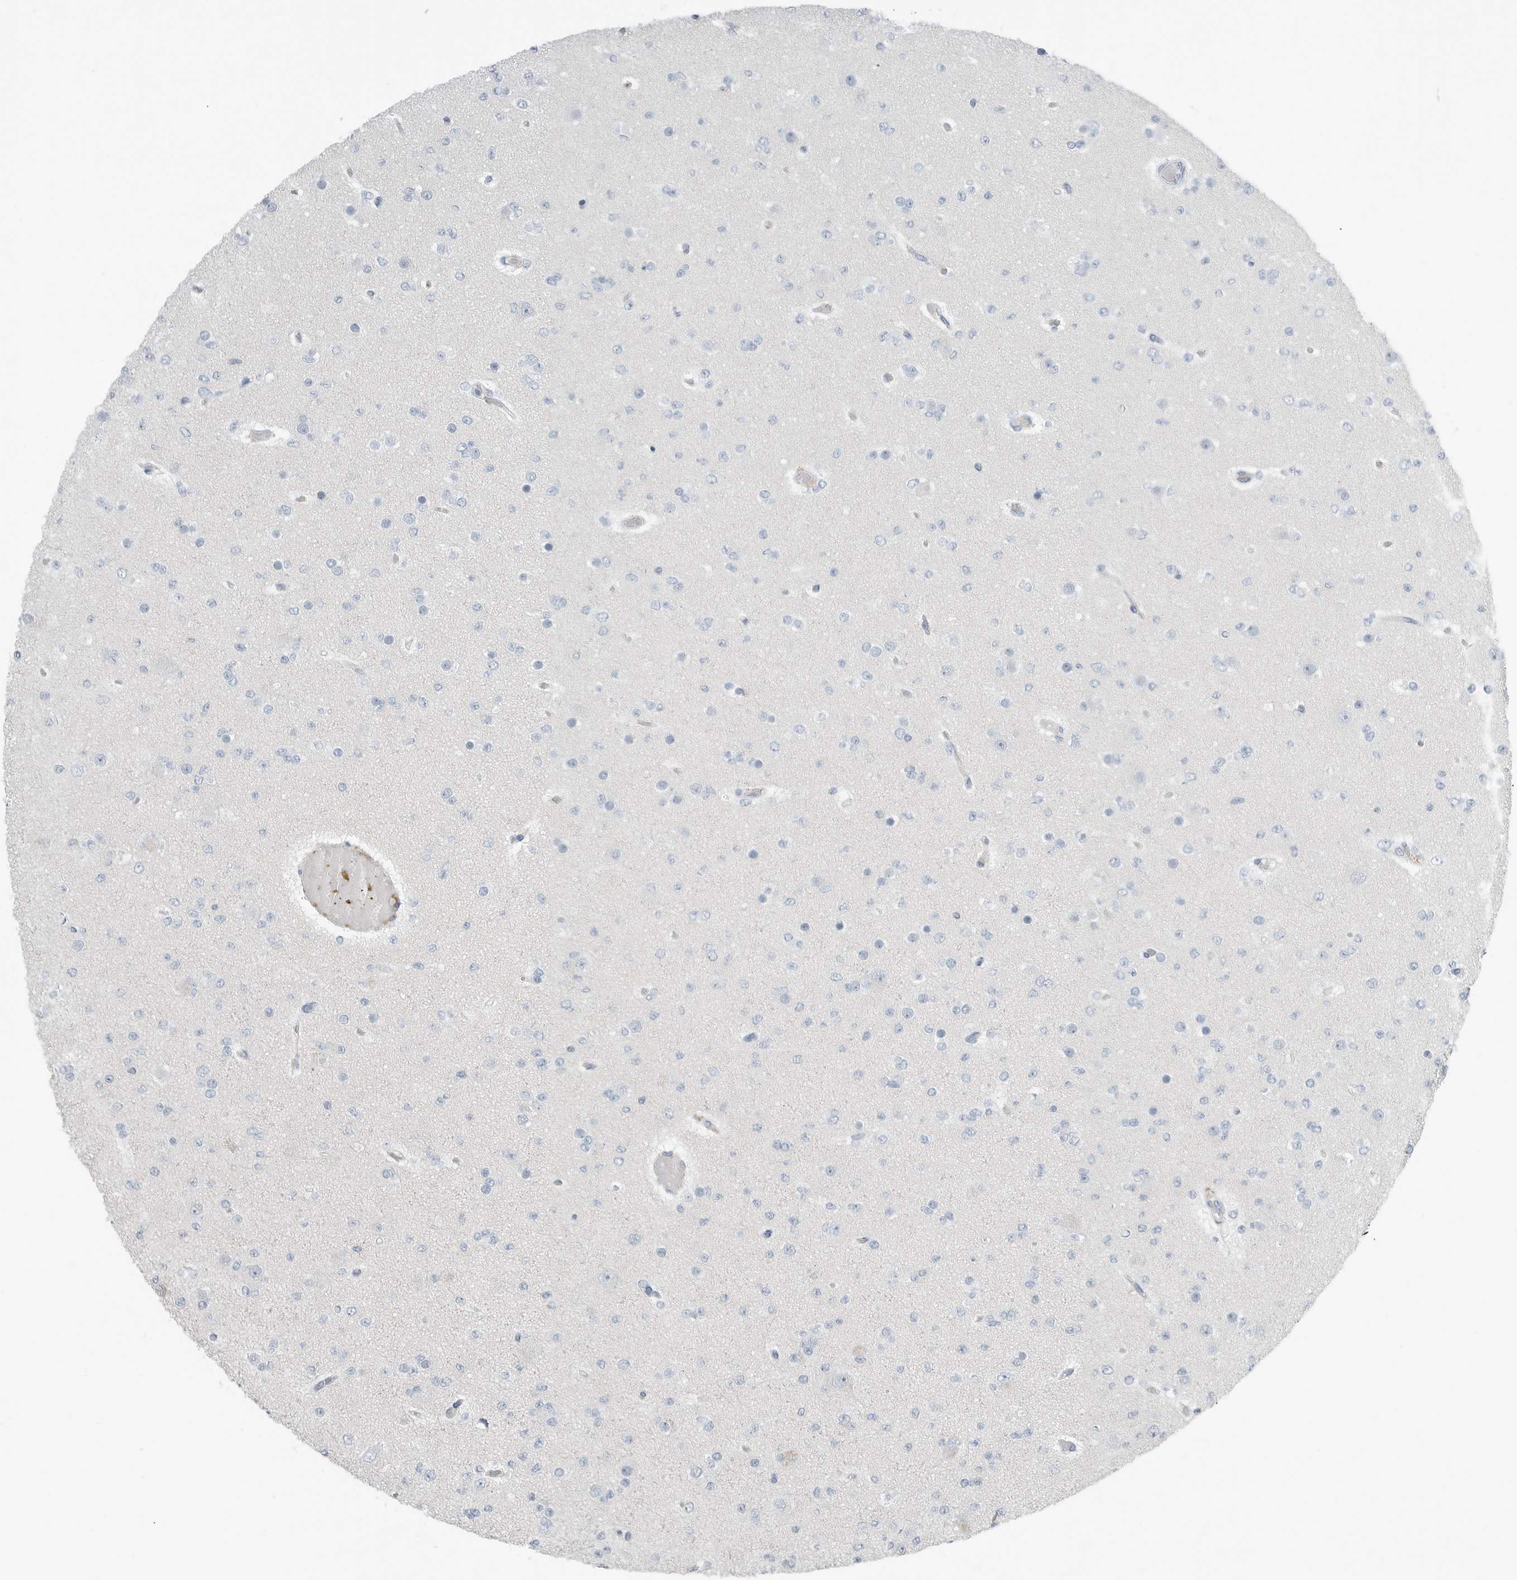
{"staining": {"intensity": "negative", "quantity": "none", "location": "none"}, "tissue": "glioma", "cell_type": "Tumor cells", "image_type": "cancer", "snomed": [{"axis": "morphology", "description": "Glioma, malignant, Low grade"}, {"axis": "topography", "description": "Brain"}], "caption": "This is a histopathology image of immunohistochemistry staining of glioma, which shows no staining in tumor cells. Brightfield microscopy of IHC stained with DAB (brown) and hematoxylin (blue), captured at high magnification.", "gene": "SERPINB7", "patient": {"sex": "female", "age": 22}}